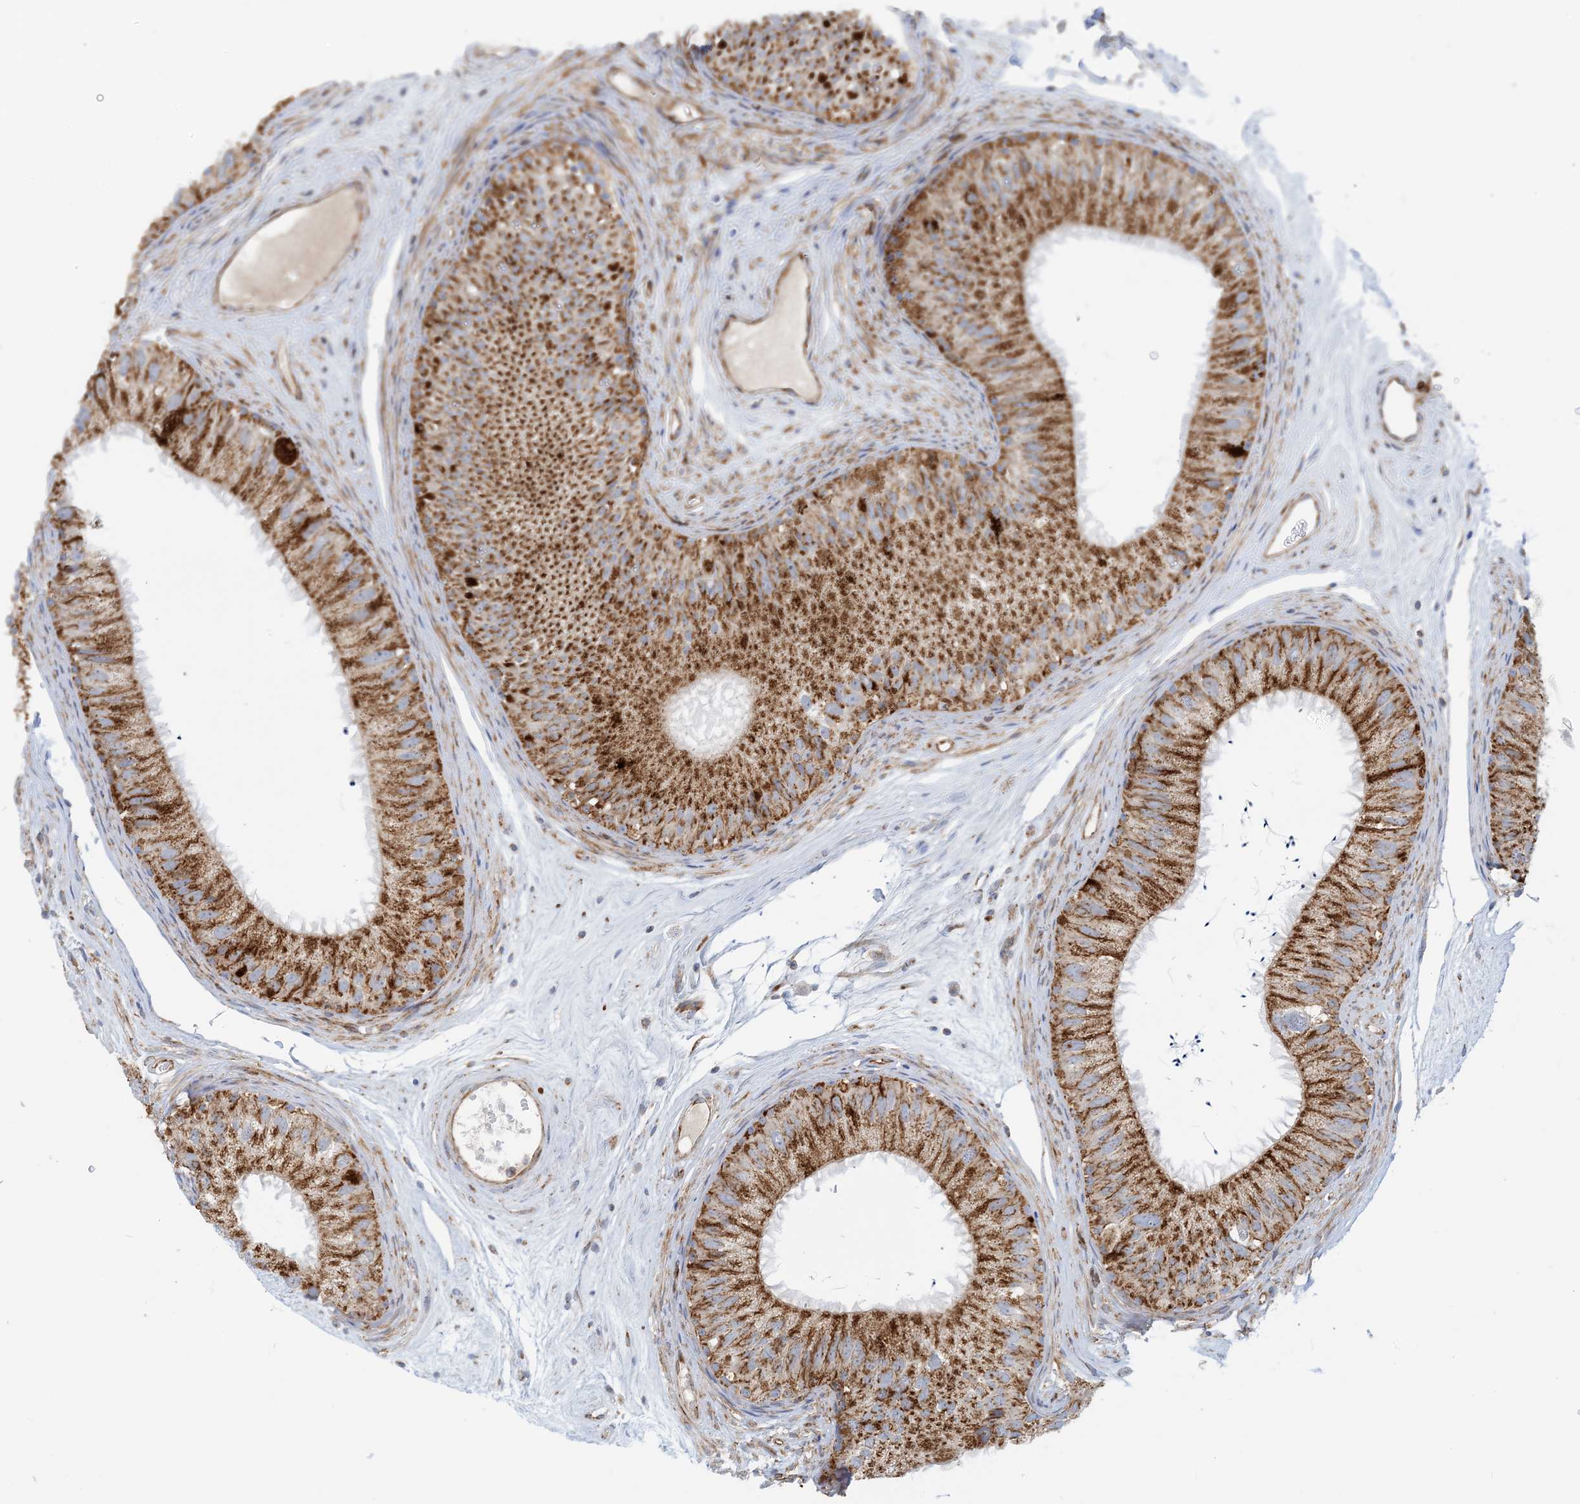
{"staining": {"intensity": "strong", "quantity": "25%-75%", "location": "cytoplasmic/membranous"}, "tissue": "epididymis", "cell_type": "Glandular cells", "image_type": "normal", "snomed": [{"axis": "morphology", "description": "Normal tissue, NOS"}, {"axis": "topography", "description": "Epididymis"}], "caption": "Unremarkable epididymis displays strong cytoplasmic/membranous staining in about 25%-75% of glandular cells.", "gene": "COA3", "patient": {"sex": "male", "age": 77}}